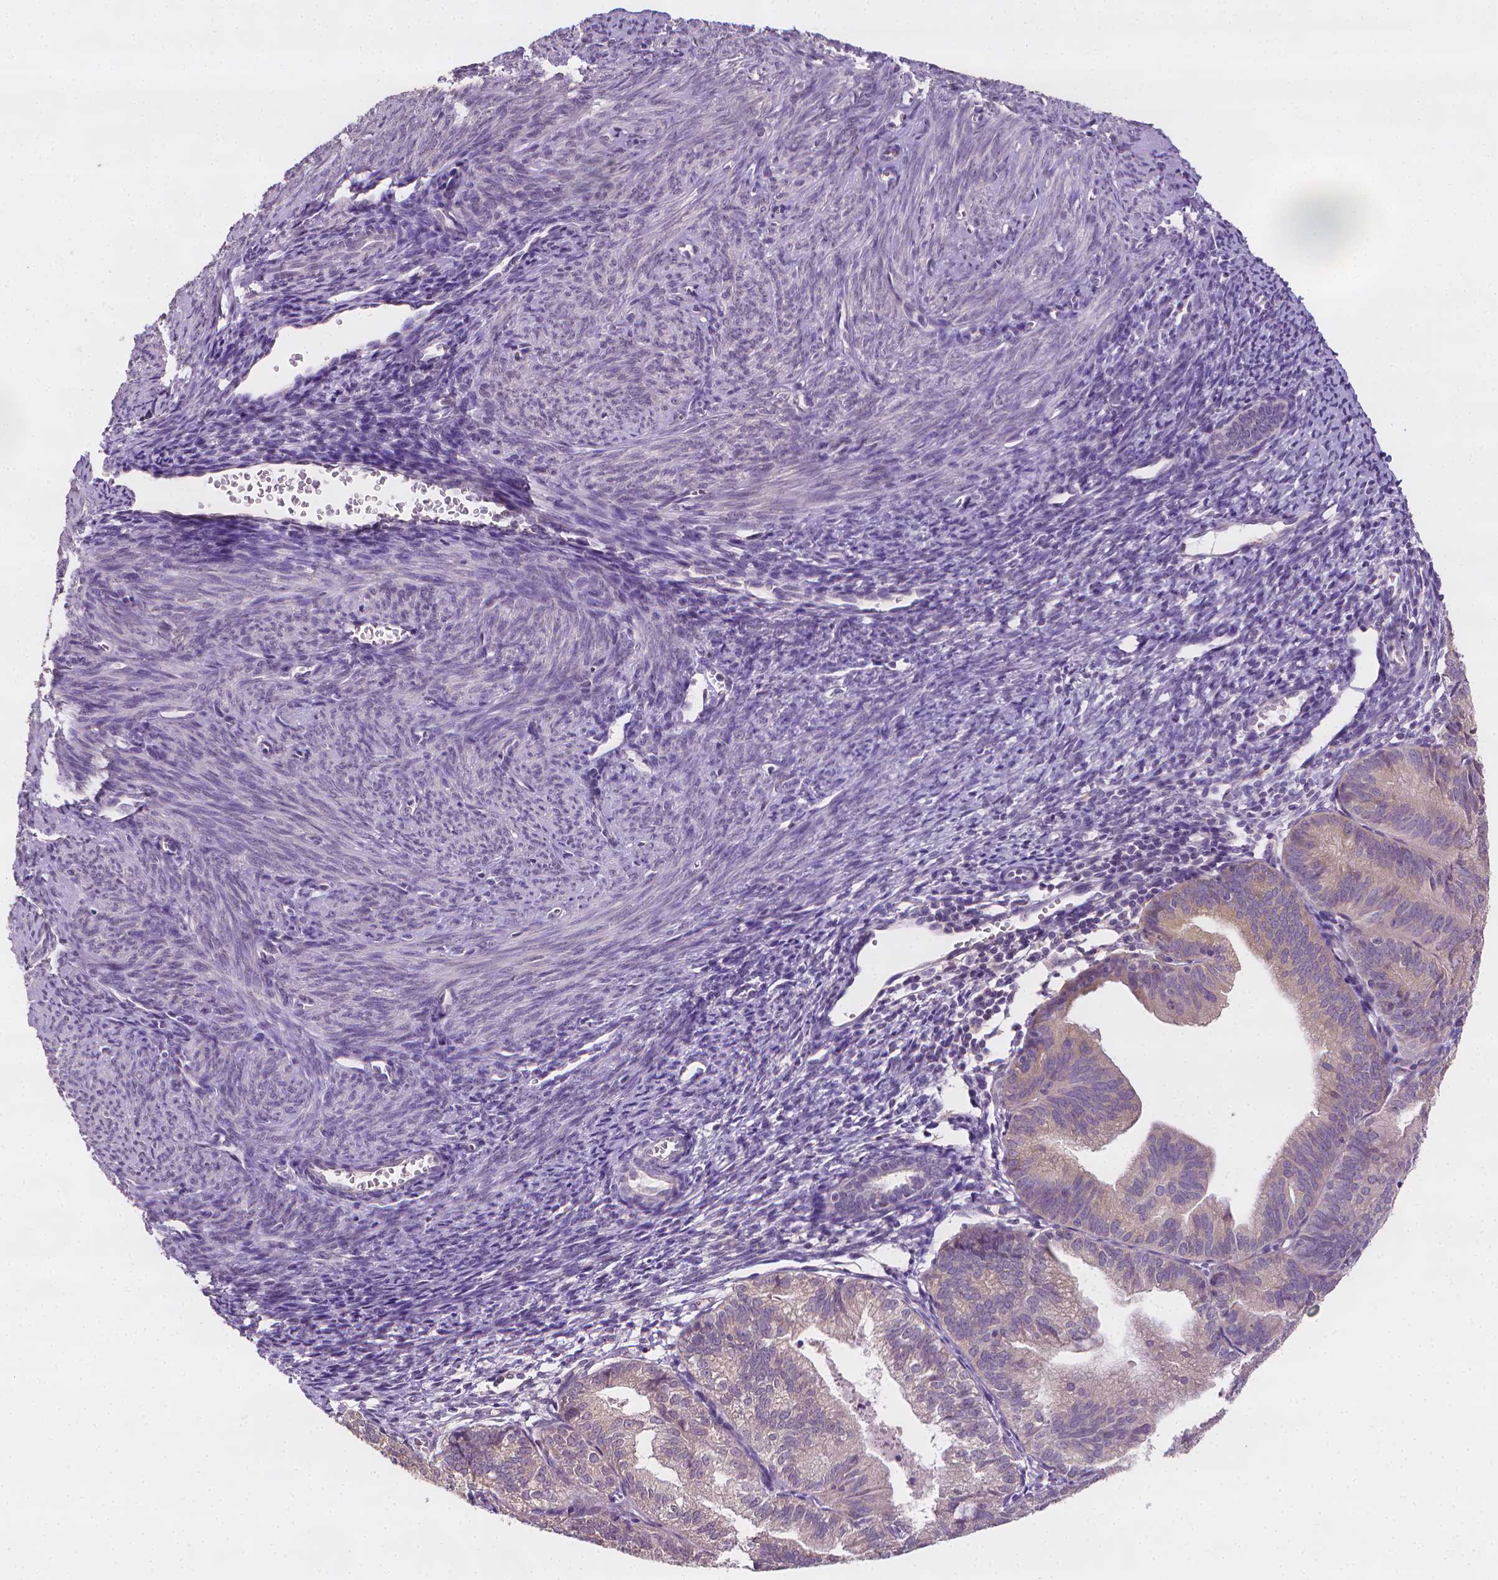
{"staining": {"intensity": "negative", "quantity": "none", "location": "none"}, "tissue": "endometrial cancer", "cell_type": "Tumor cells", "image_type": "cancer", "snomed": [{"axis": "morphology", "description": "Adenocarcinoma, NOS"}, {"axis": "topography", "description": "Endometrium"}], "caption": "Immunohistochemistry (IHC) micrograph of human endometrial cancer (adenocarcinoma) stained for a protein (brown), which displays no expression in tumor cells. The staining was performed using DAB to visualize the protein expression in brown, while the nuclei were stained in blue with hematoxylin (Magnification: 20x).", "gene": "FASN", "patient": {"sex": "female", "age": 70}}